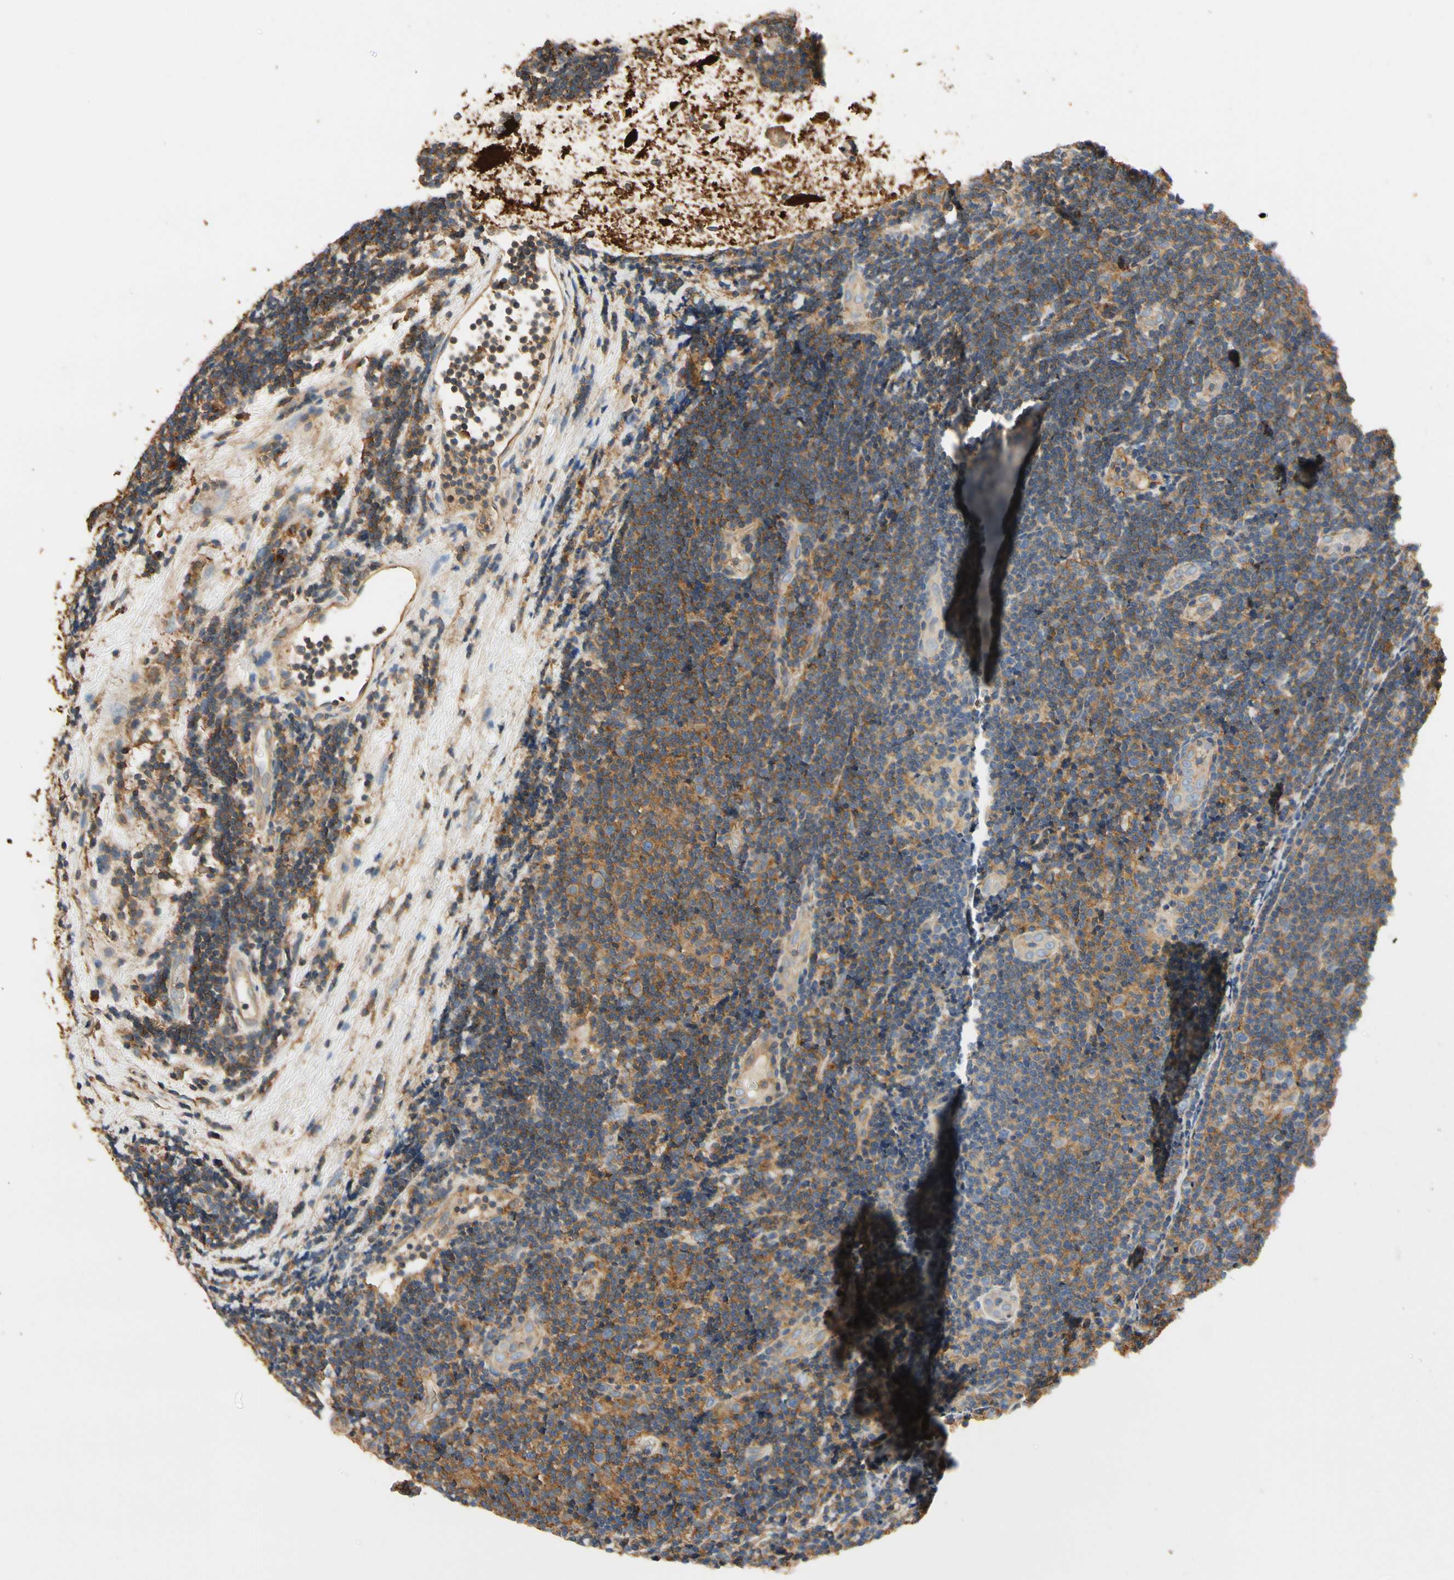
{"staining": {"intensity": "moderate", "quantity": "<25%", "location": "cytoplasmic/membranous"}, "tissue": "lymphoma", "cell_type": "Tumor cells", "image_type": "cancer", "snomed": [{"axis": "morphology", "description": "Malignant lymphoma, non-Hodgkin's type, Low grade"}, {"axis": "topography", "description": "Lymph node"}], "caption": "Brown immunohistochemical staining in human low-grade malignant lymphoma, non-Hodgkin's type reveals moderate cytoplasmic/membranous staining in approximately <25% of tumor cells.", "gene": "IL1RL1", "patient": {"sex": "male", "age": 83}}